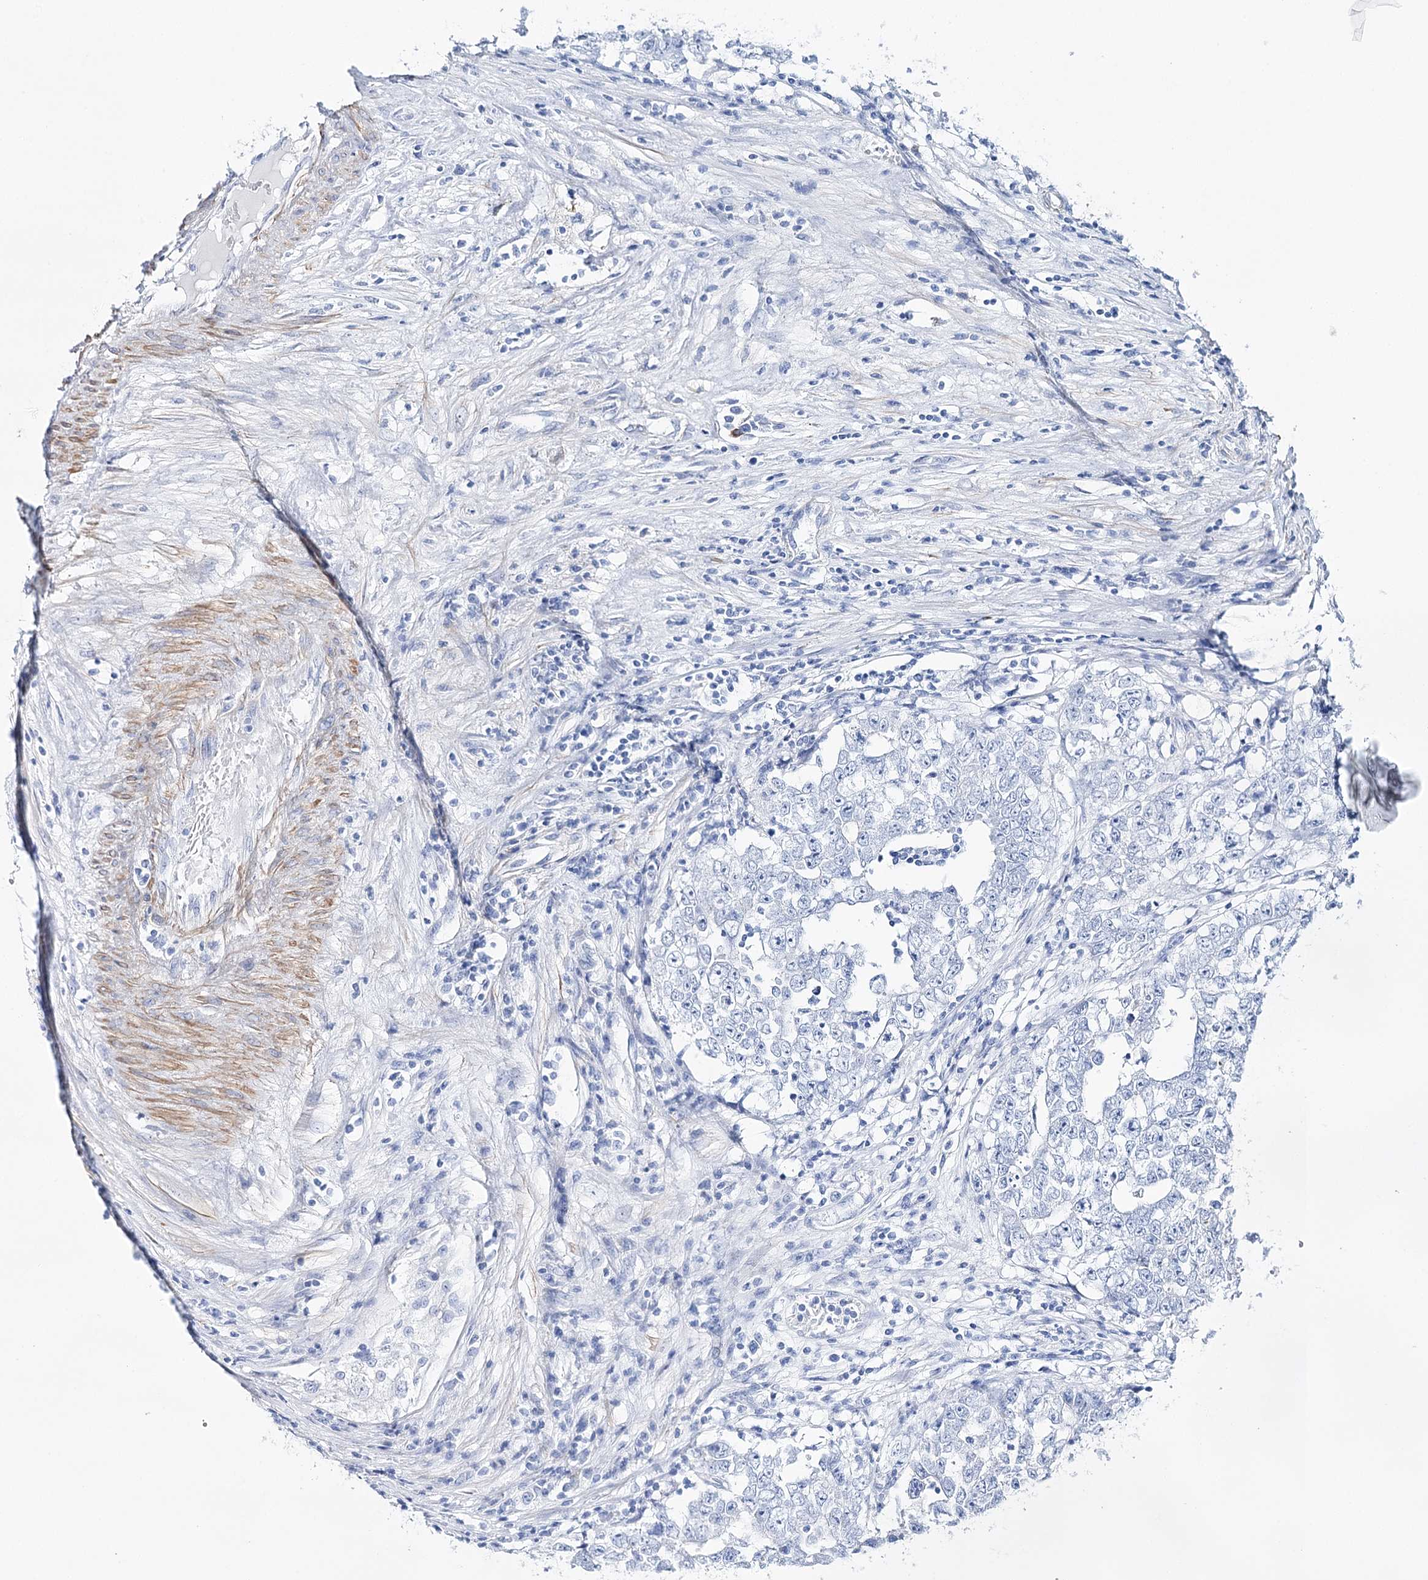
{"staining": {"intensity": "negative", "quantity": "none", "location": "none"}, "tissue": "testis cancer", "cell_type": "Tumor cells", "image_type": "cancer", "snomed": [{"axis": "morphology", "description": "Carcinoma, Embryonal, NOS"}, {"axis": "topography", "description": "Testis"}], "caption": "IHC histopathology image of neoplastic tissue: testis embryonal carcinoma stained with DAB displays no significant protein staining in tumor cells. (DAB immunohistochemistry visualized using brightfield microscopy, high magnification).", "gene": "CSN3", "patient": {"sex": "male", "age": 25}}